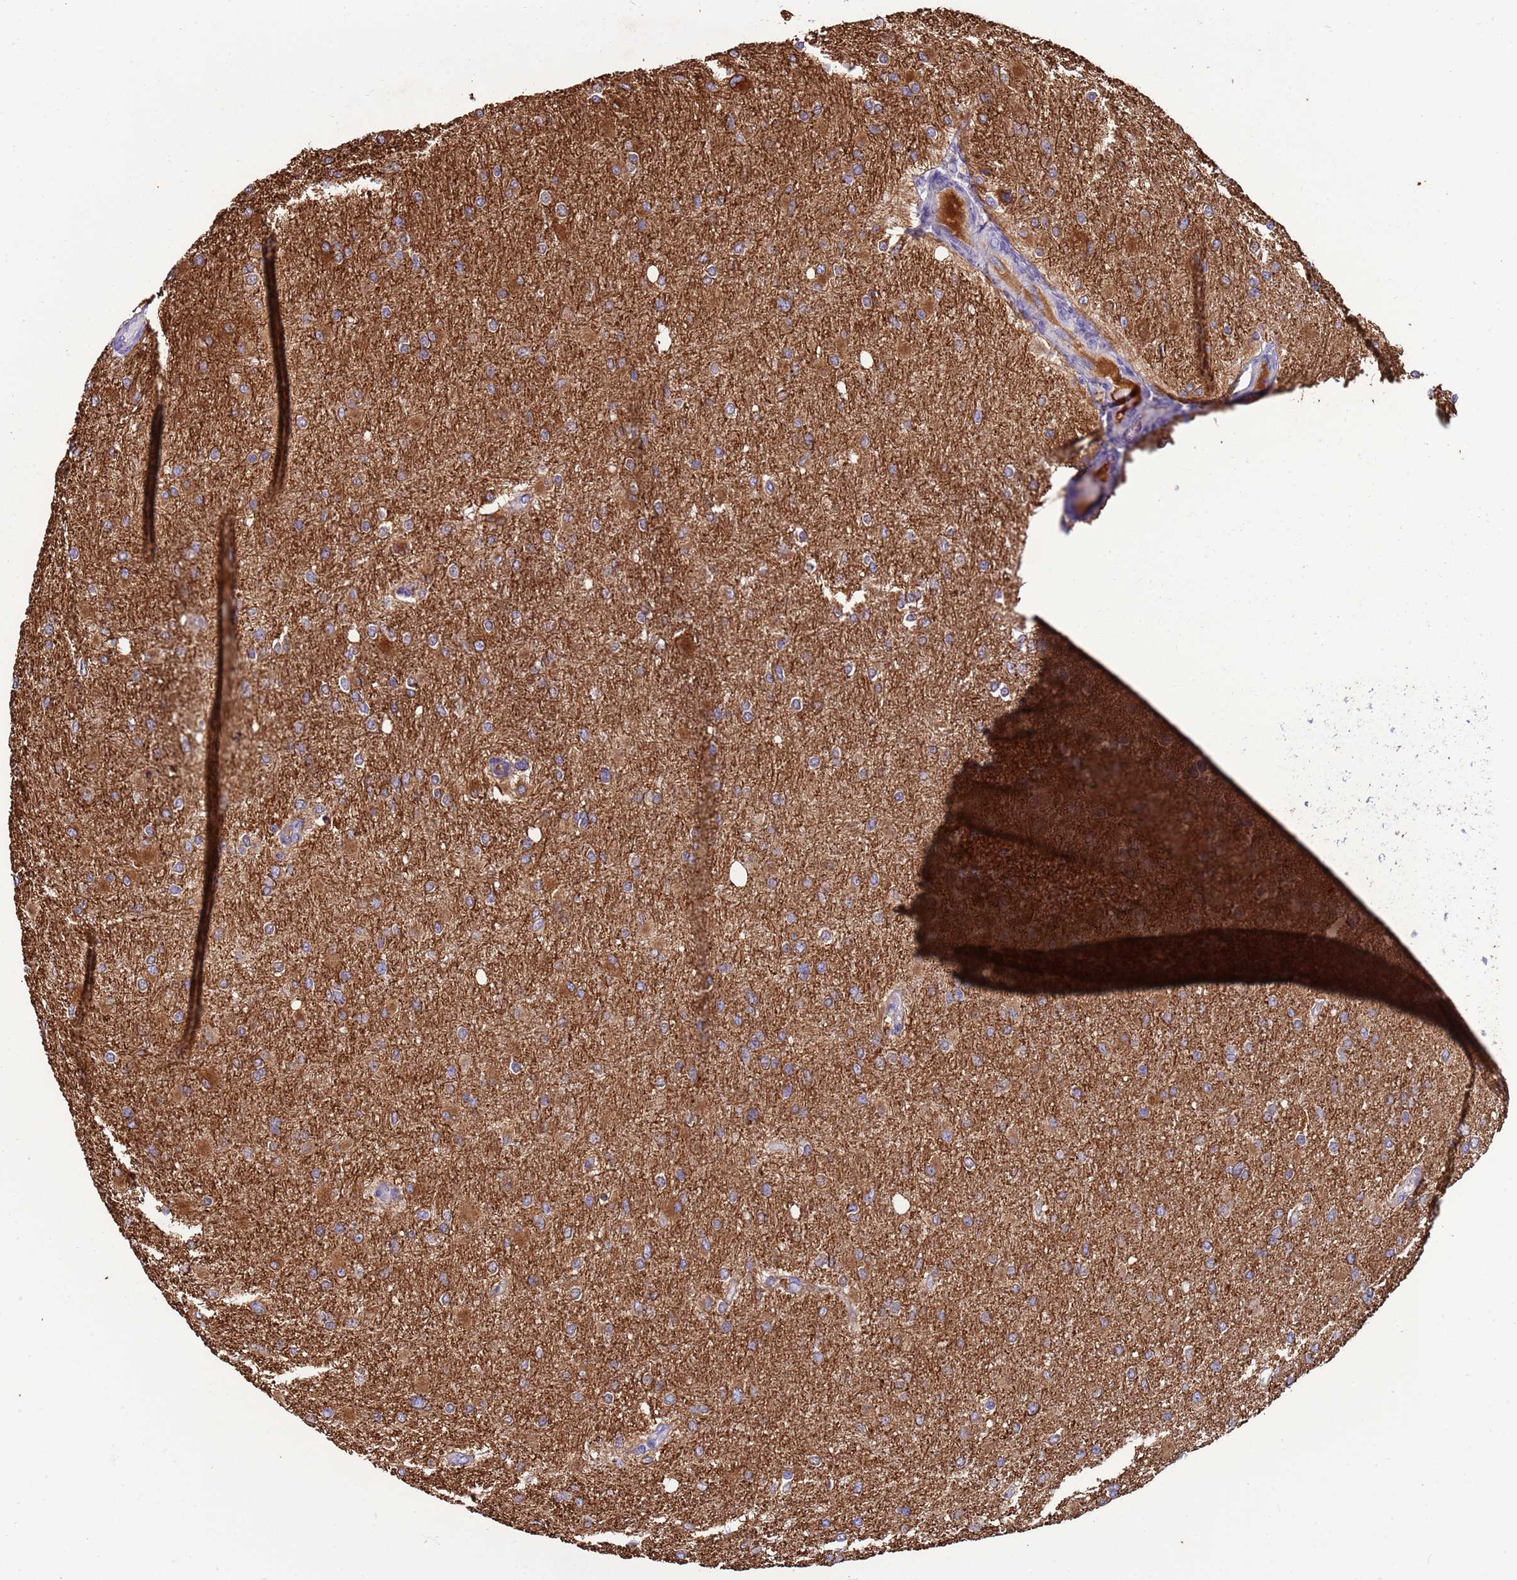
{"staining": {"intensity": "moderate", "quantity": "<25%", "location": "cytoplasmic/membranous"}, "tissue": "glioma", "cell_type": "Tumor cells", "image_type": "cancer", "snomed": [{"axis": "morphology", "description": "Glioma, malignant, High grade"}, {"axis": "topography", "description": "Cerebral cortex"}], "caption": "Tumor cells show moderate cytoplasmic/membranous positivity in about <25% of cells in malignant glioma (high-grade).", "gene": "PAQR7", "patient": {"sex": "female", "age": 36}}